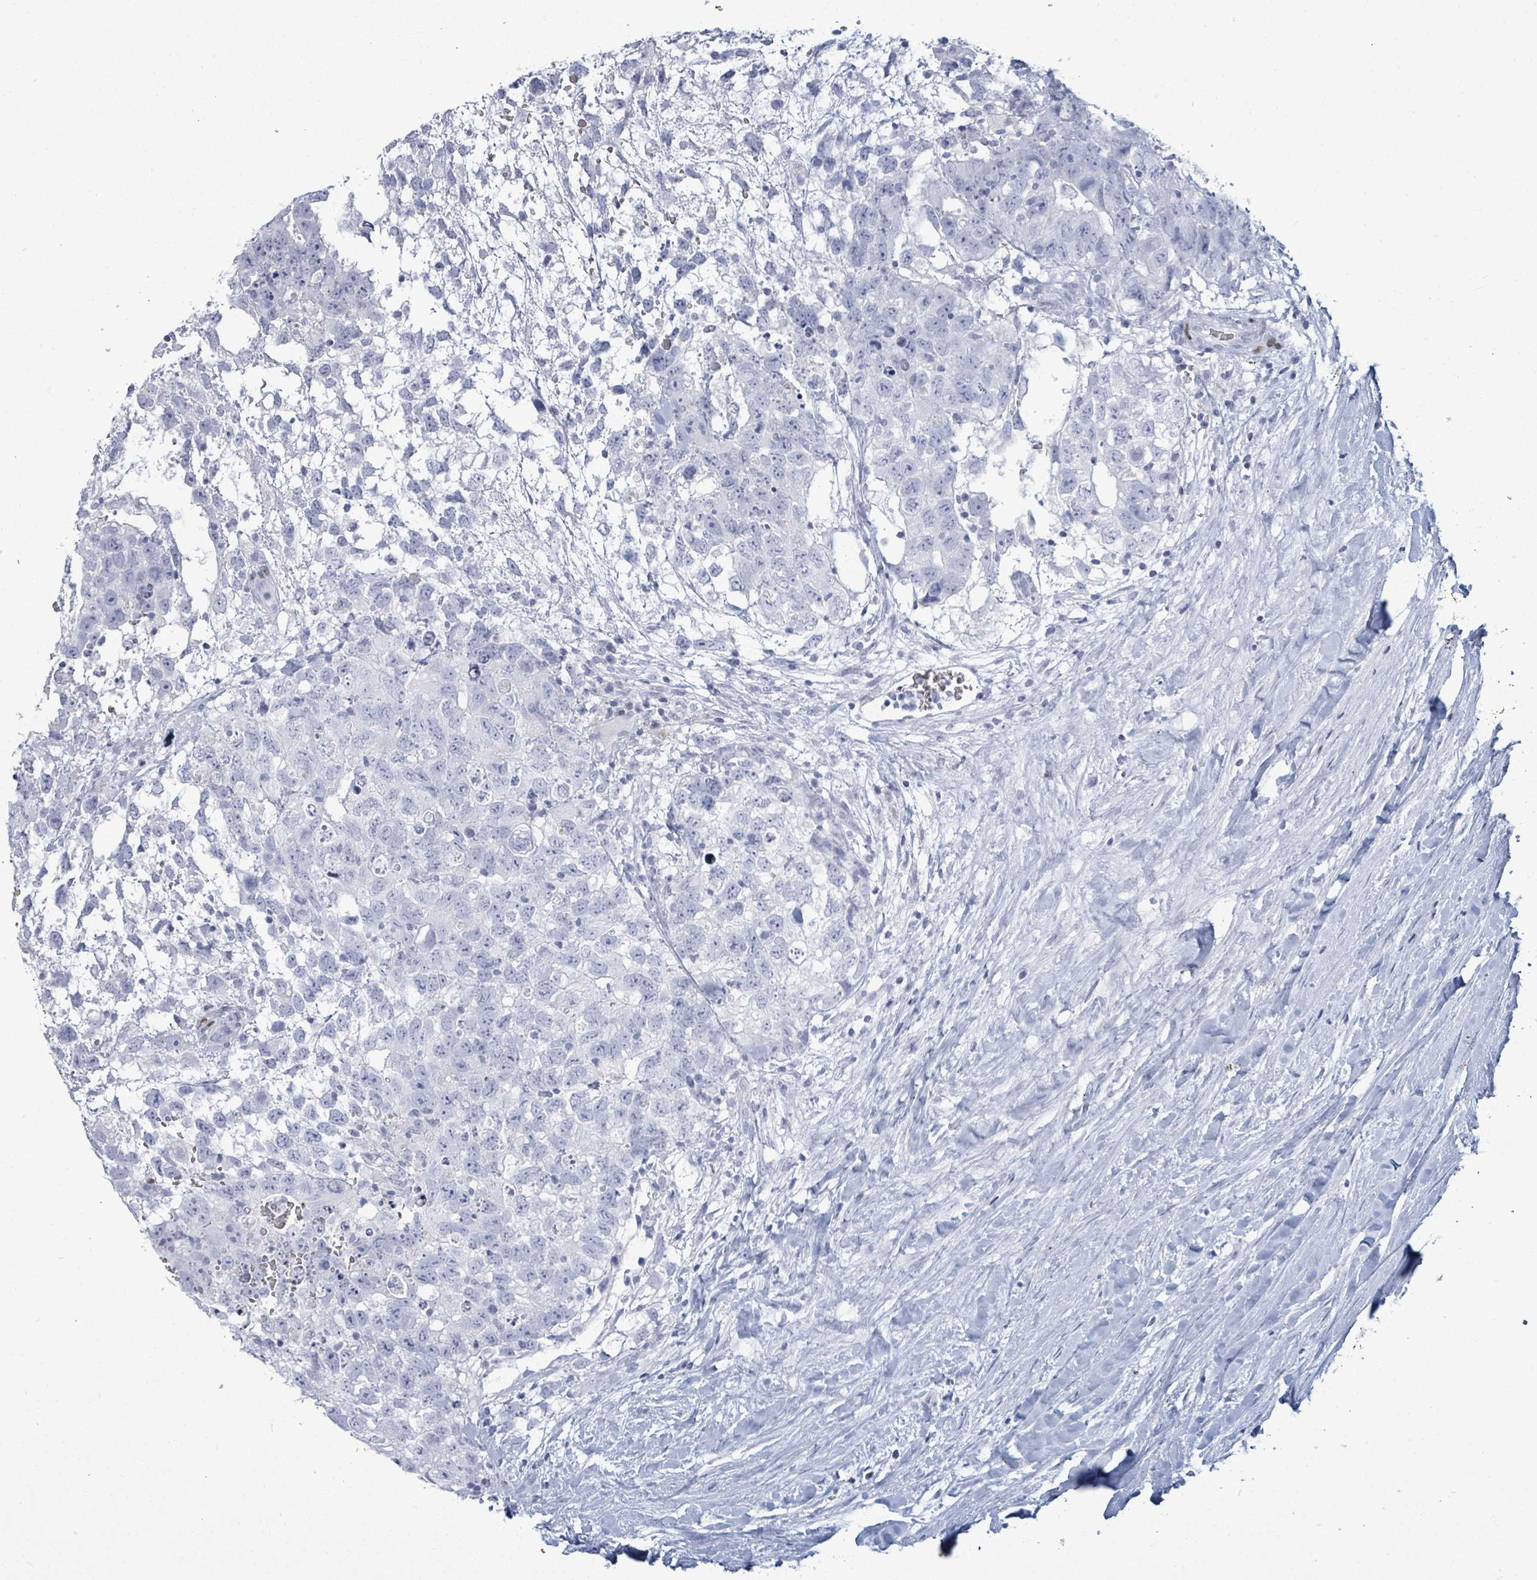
{"staining": {"intensity": "negative", "quantity": "none", "location": "none"}, "tissue": "testis cancer", "cell_type": "Tumor cells", "image_type": "cancer", "snomed": [{"axis": "morphology", "description": "Seminoma, NOS"}, {"axis": "morphology", "description": "Carcinoma, Embryonal, NOS"}, {"axis": "topography", "description": "Testis"}], "caption": "Immunohistochemical staining of seminoma (testis) demonstrates no significant staining in tumor cells. The staining is performed using DAB (3,3'-diaminobenzidine) brown chromogen with nuclei counter-stained in using hematoxylin.", "gene": "MALL", "patient": {"sex": "male", "age": 29}}